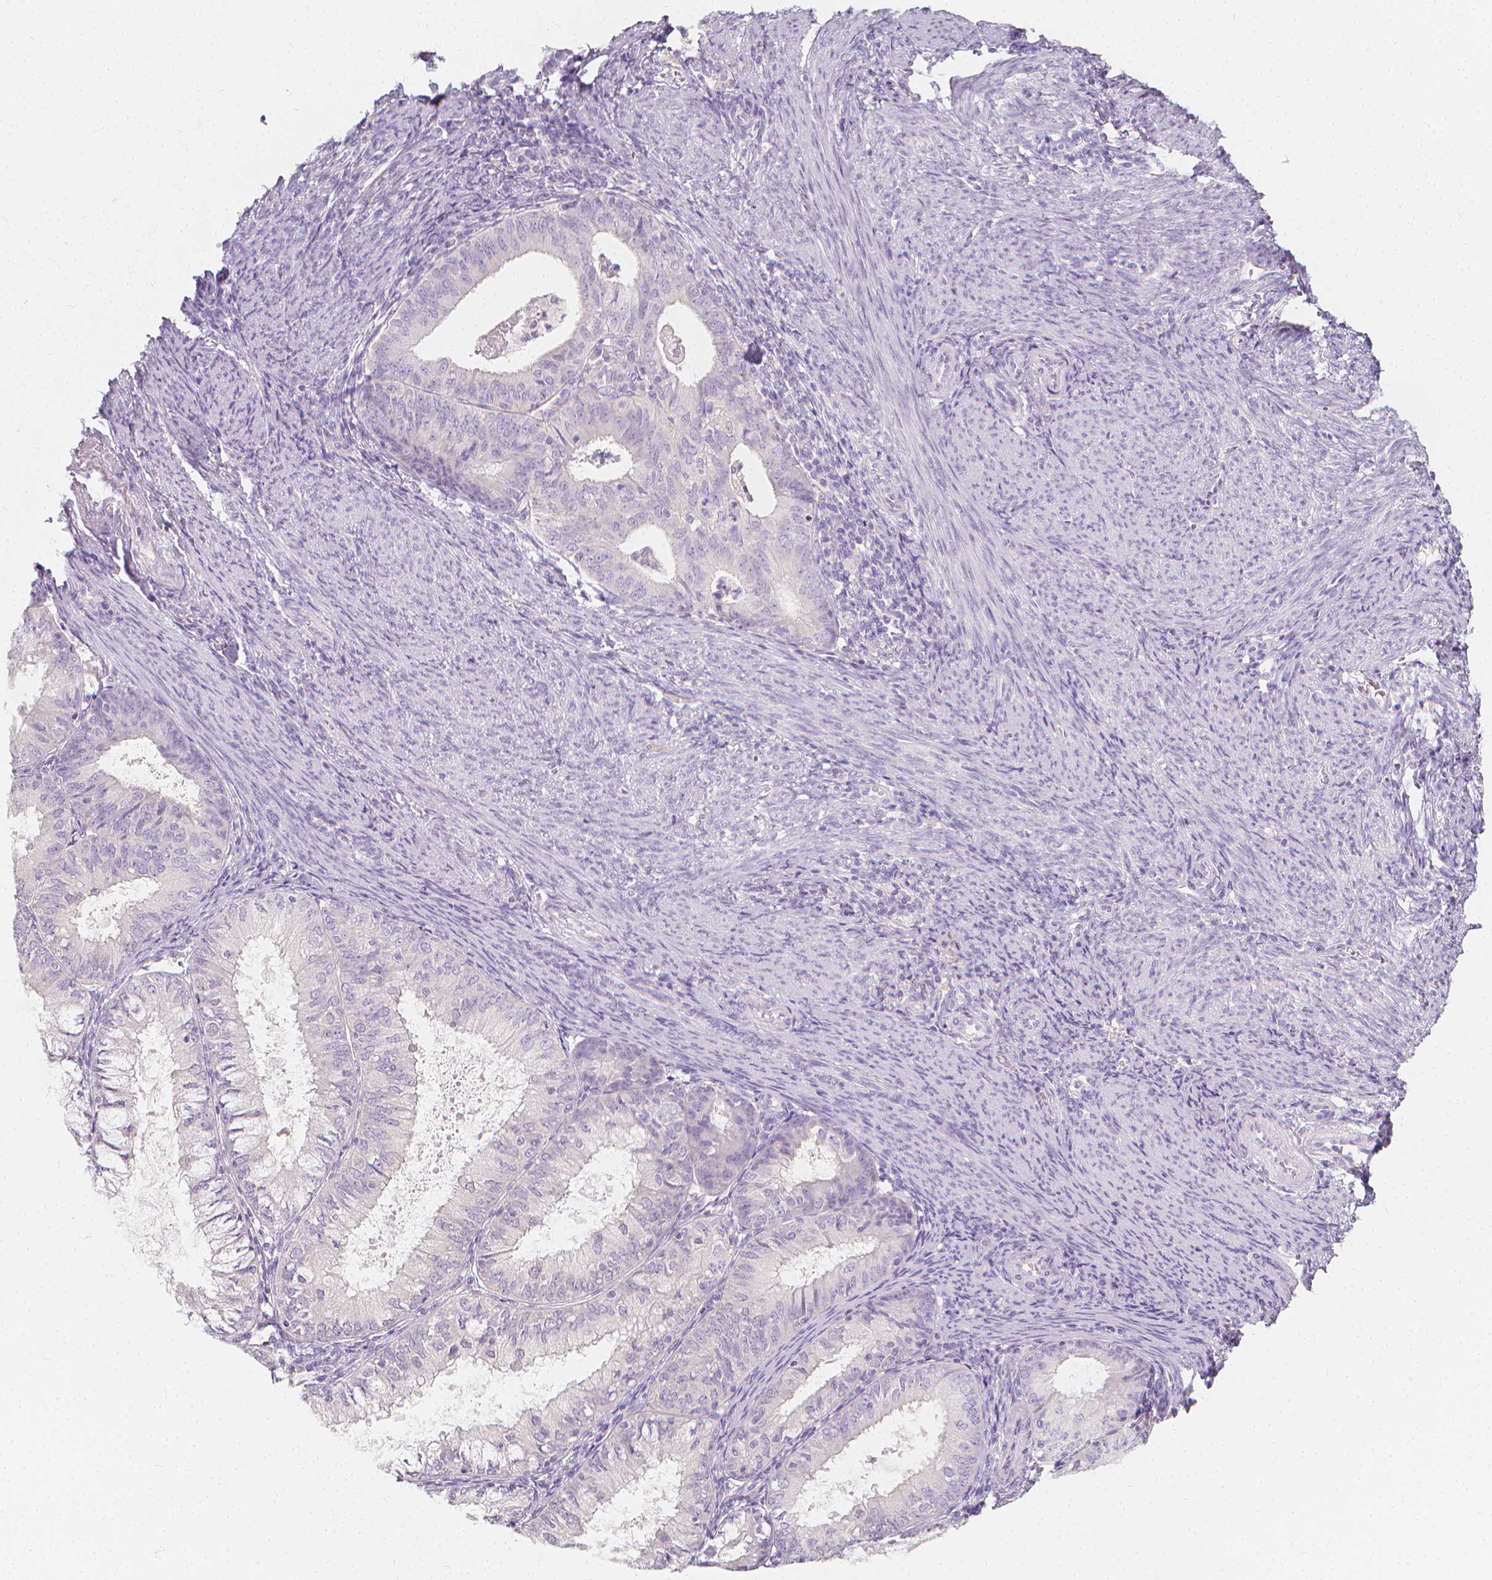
{"staining": {"intensity": "negative", "quantity": "none", "location": "none"}, "tissue": "endometrial cancer", "cell_type": "Tumor cells", "image_type": "cancer", "snomed": [{"axis": "morphology", "description": "Adenocarcinoma, NOS"}, {"axis": "topography", "description": "Endometrium"}], "caption": "The micrograph shows no staining of tumor cells in endometrial cancer. (Immunohistochemistry, brightfield microscopy, high magnification).", "gene": "RBFOX1", "patient": {"sex": "female", "age": 57}}